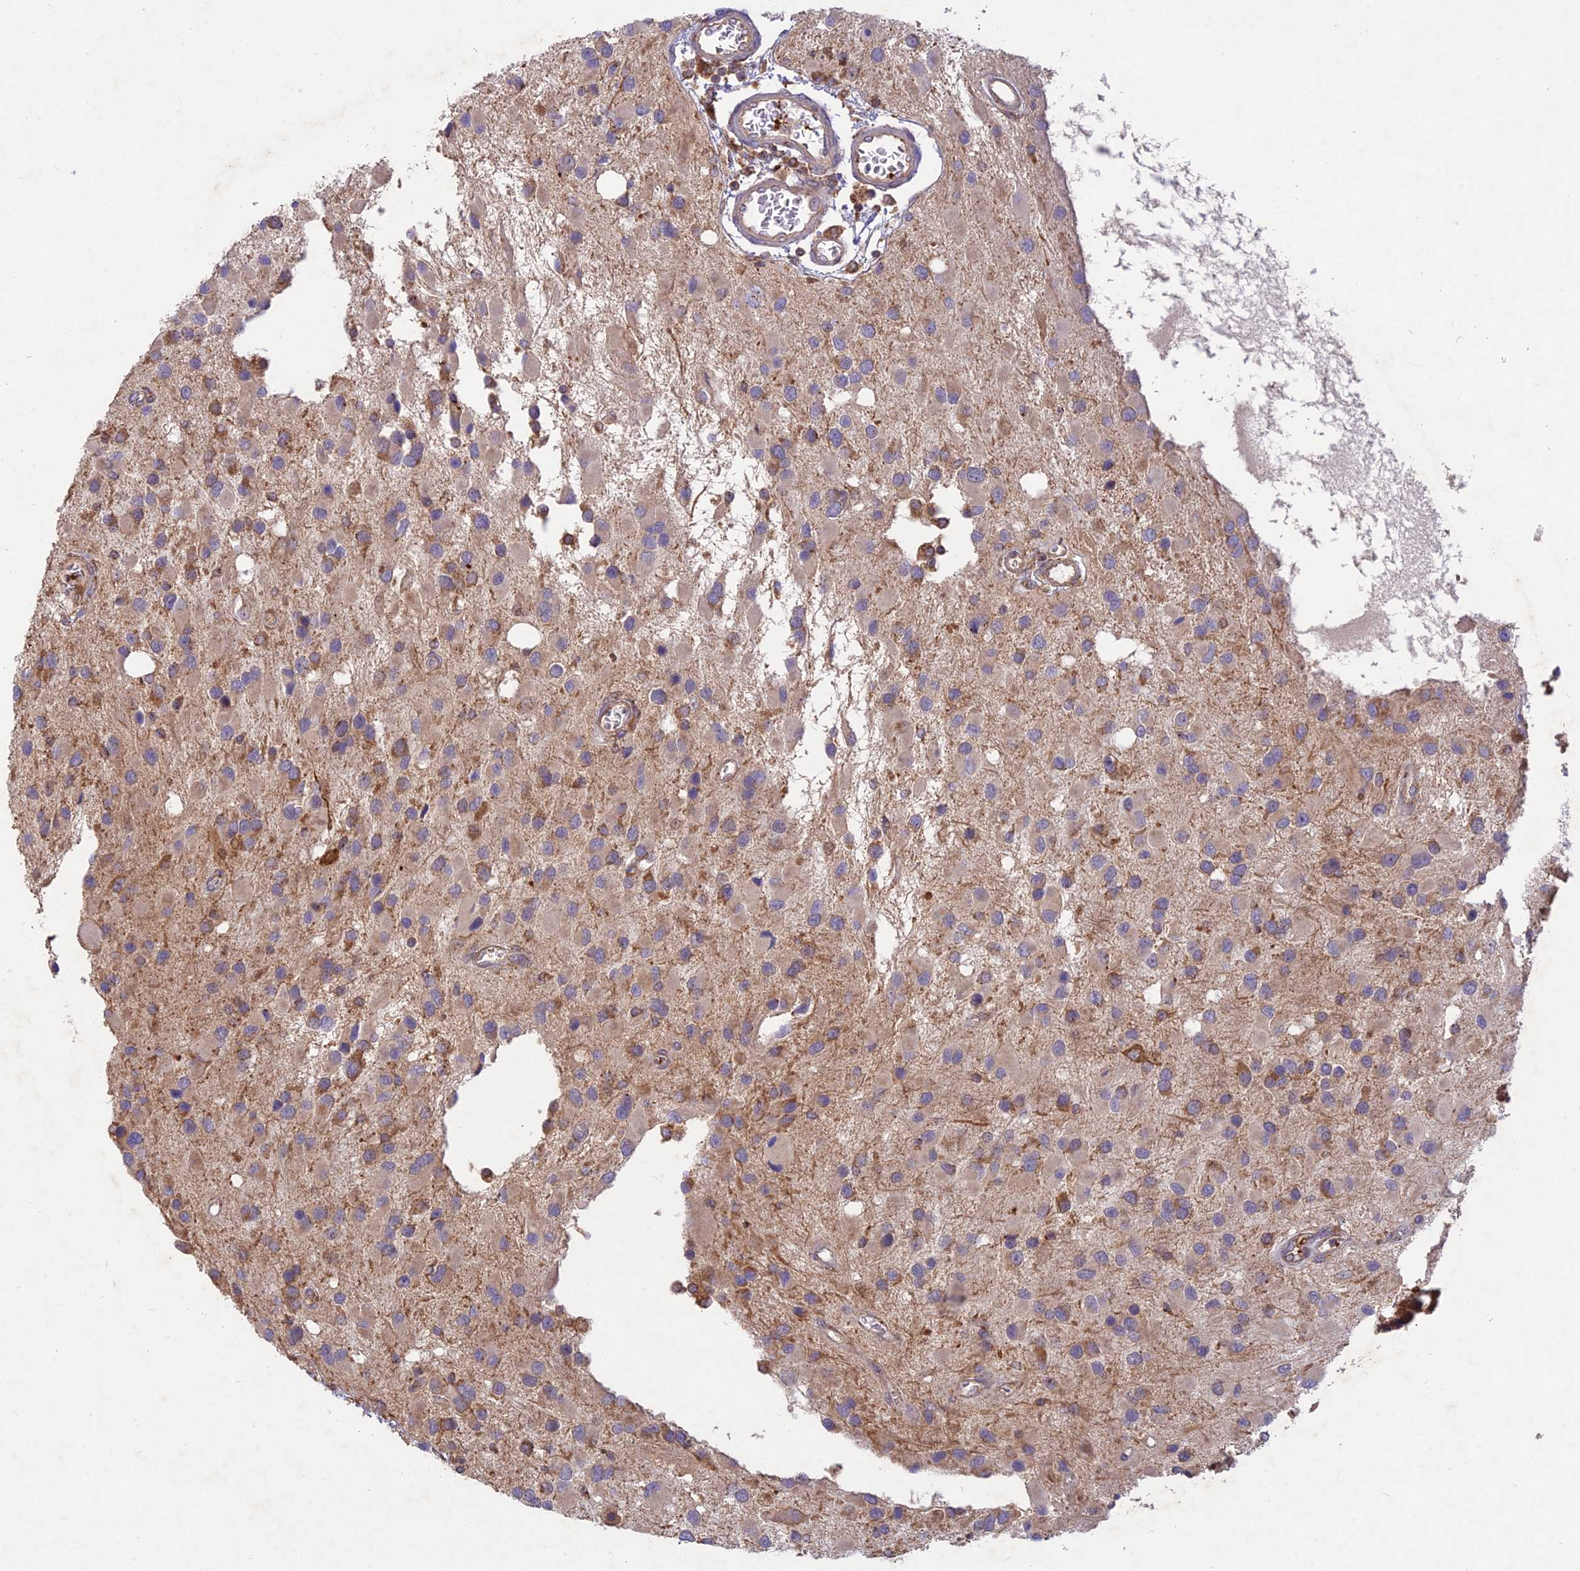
{"staining": {"intensity": "moderate", "quantity": "25%-75%", "location": "cytoplasmic/membranous"}, "tissue": "glioma", "cell_type": "Tumor cells", "image_type": "cancer", "snomed": [{"axis": "morphology", "description": "Glioma, malignant, High grade"}, {"axis": "topography", "description": "Brain"}], "caption": "Glioma was stained to show a protein in brown. There is medium levels of moderate cytoplasmic/membranous expression in approximately 25%-75% of tumor cells.", "gene": "NXNL2", "patient": {"sex": "male", "age": 53}}